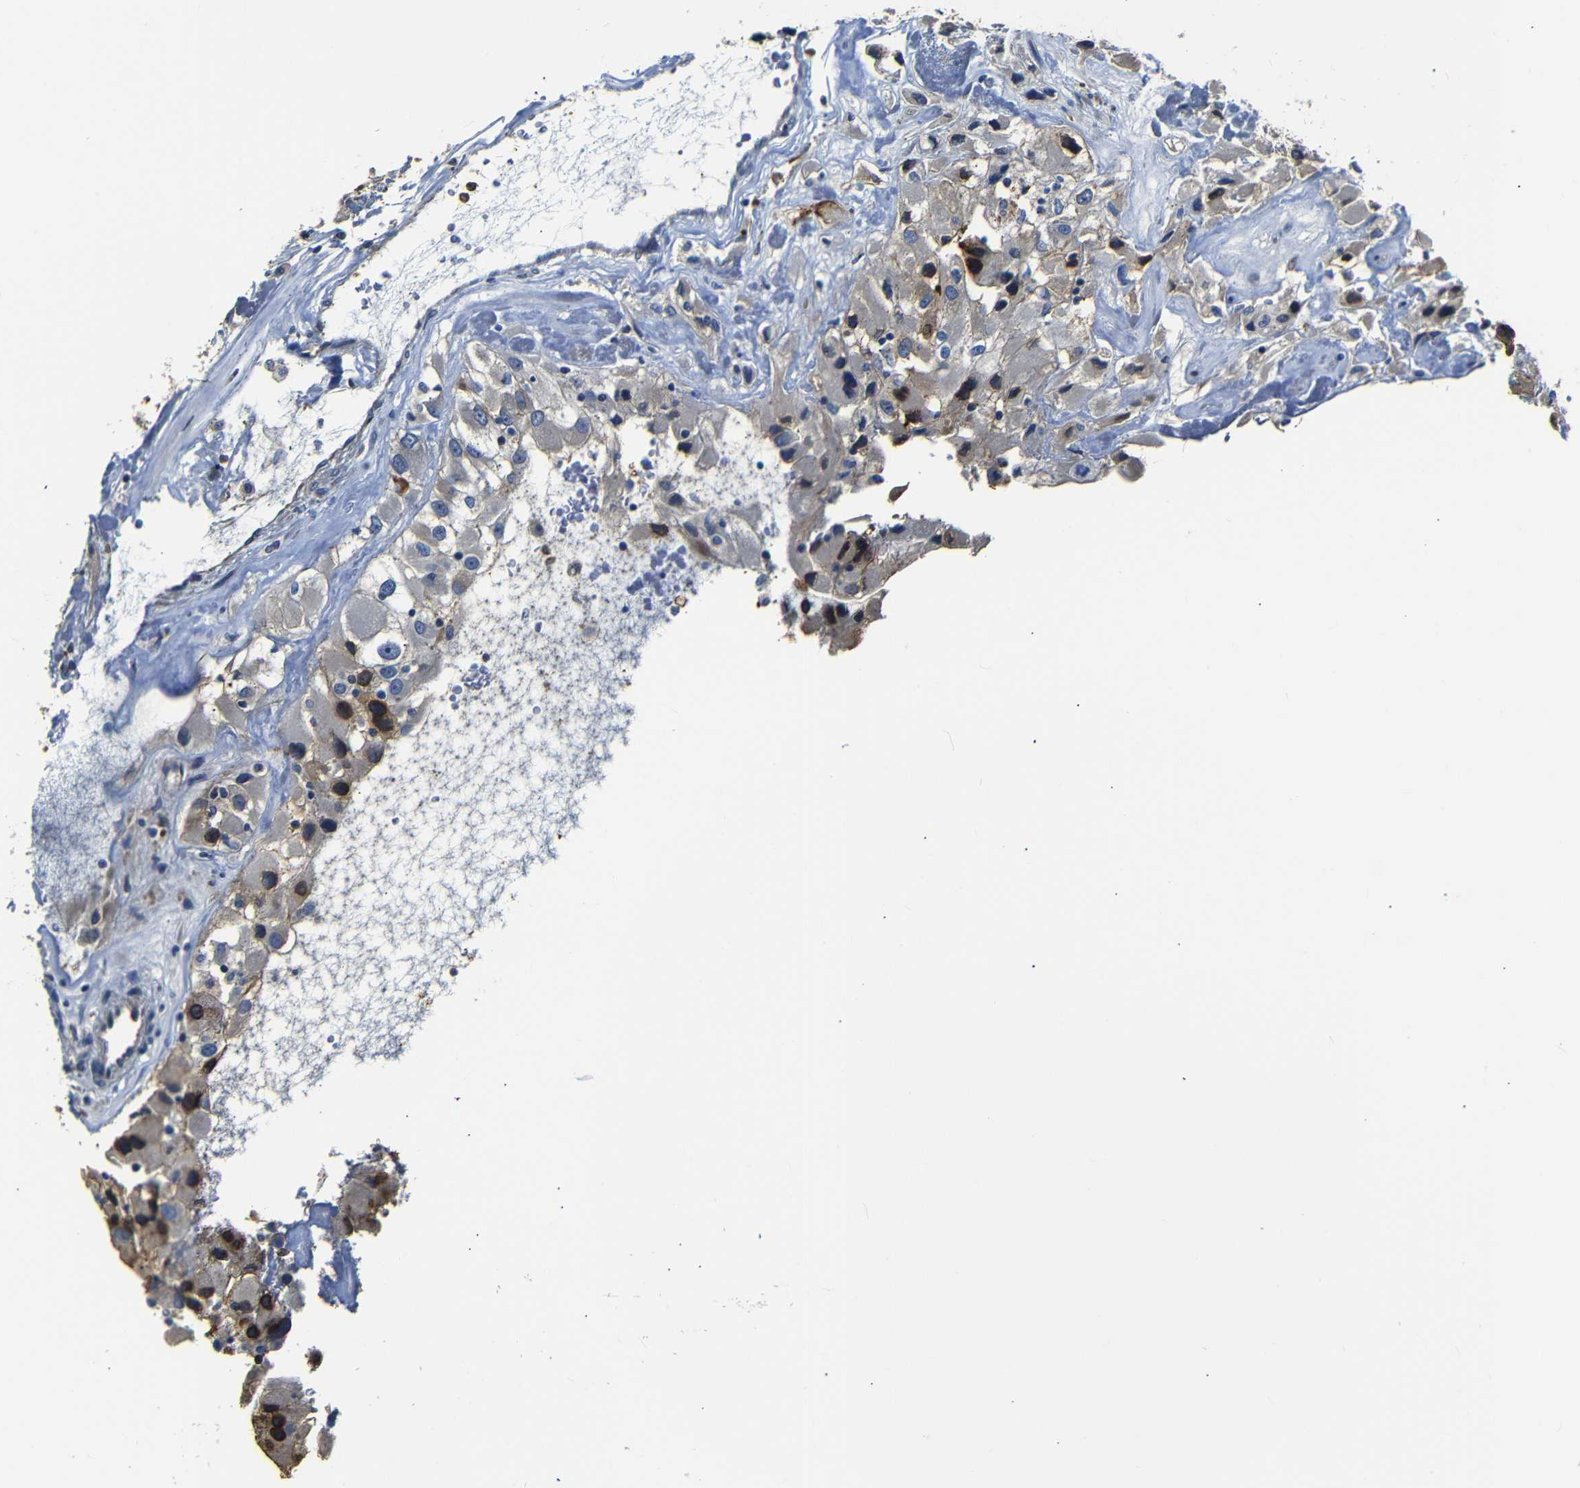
{"staining": {"intensity": "weak", "quantity": "25%-75%", "location": "cytoplasmic/membranous"}, "tissue": "renal cancer", "cell_type": "Tumor cells", "image_type": "cancer", "snomed": [{"axis": "morphology", "description": "Adenocarcinoma, NOS"}, {"axis": "topography", "description": "Kidney"}], "caption": "High-power microscopy captured an immunohistochemistry micrograph of renal cancer (adenocarcinoma), revealing weak cytoplasmic/membranous positivity in approximately 25%-75% of tumor cells.", "gene": "AFDN", "patient": {"sex": "female", "age": 52}}